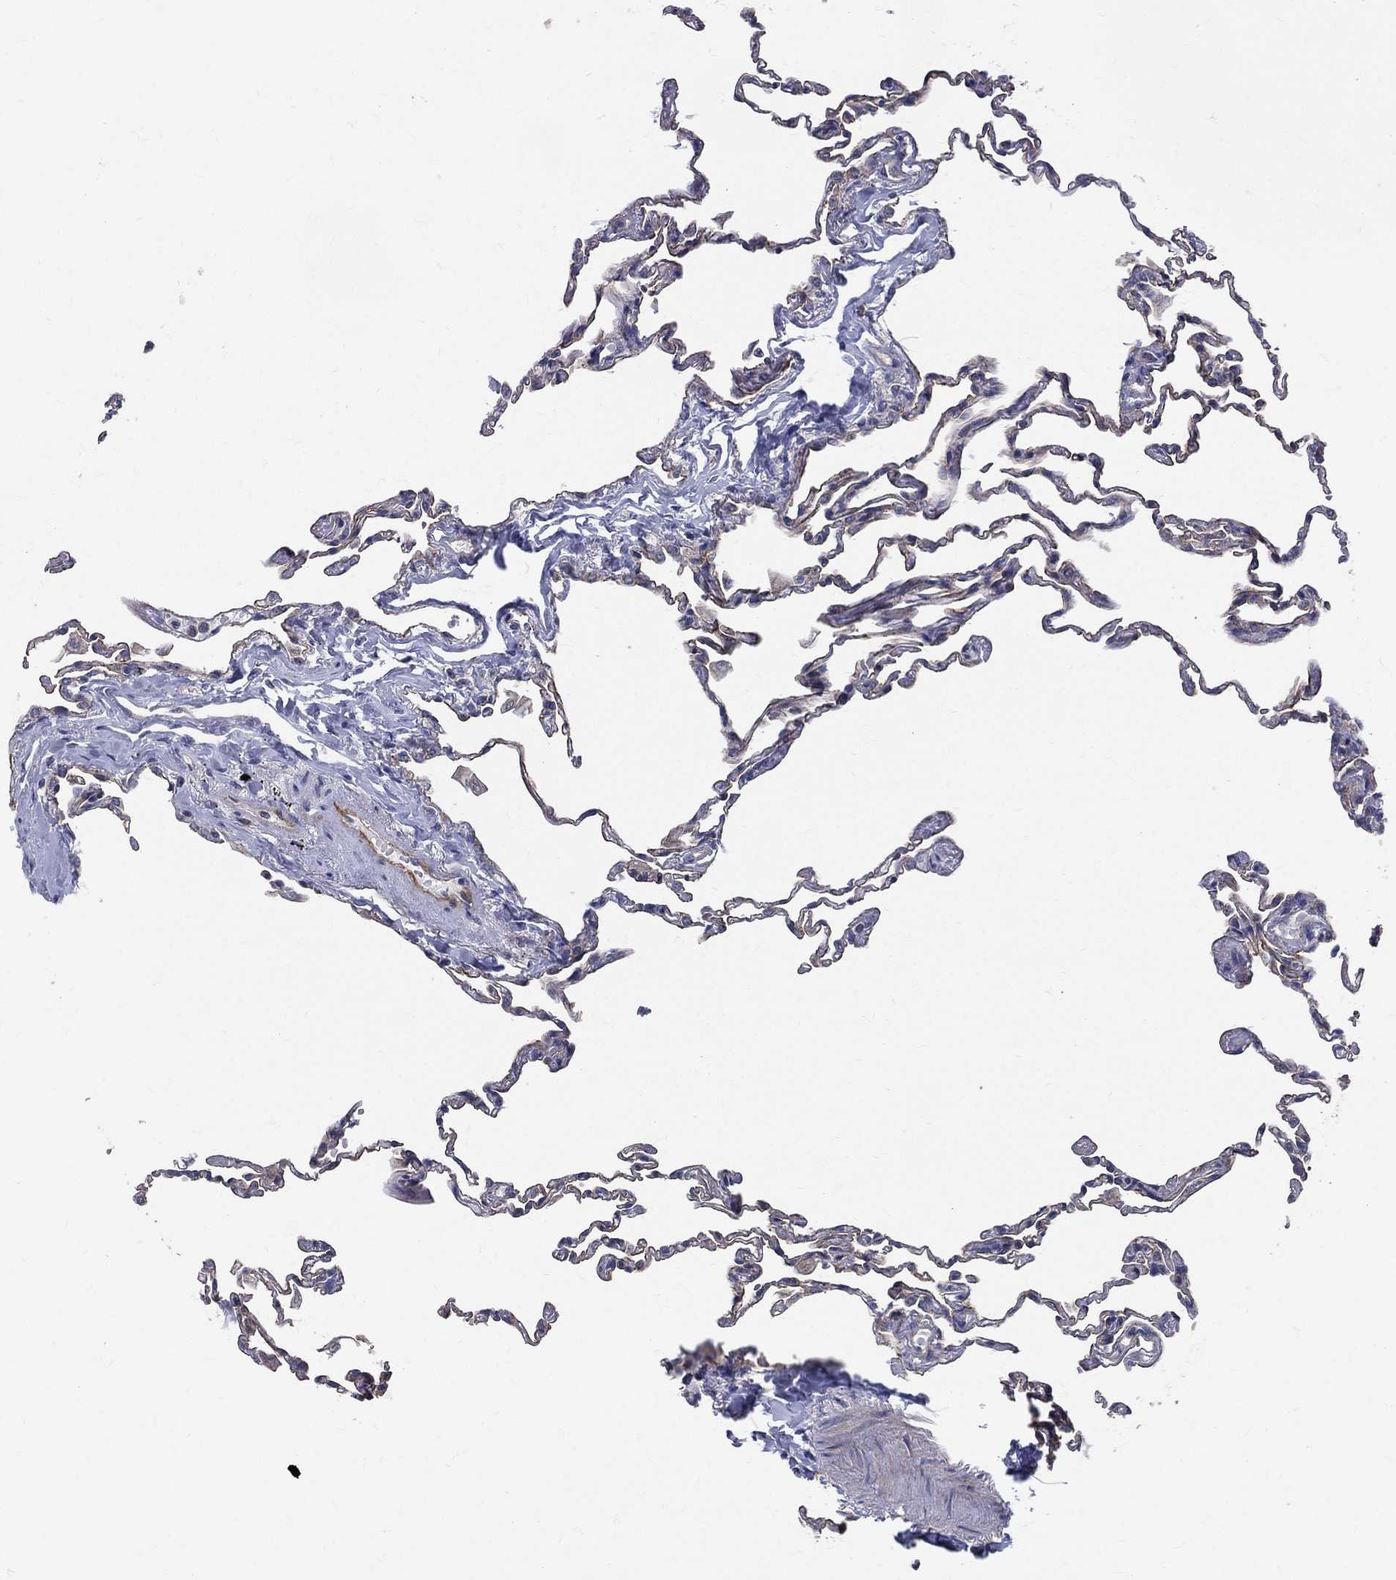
{"staining": {"intensity": "negative", "quantity": "none", "location": "none"}, "tissue": "lung", "cell_type": "Alveolar cells", "image_type": "normal", "snomed": [{"axis": "morphology", "description": "Normal tissue, NOS"}, {"axis": "topography", "description": "Lung"}], "caption": "Immunohistochemistry of unremarkable human lung shows no staining in alveolar cells.", "gene": "POMZP3", "patient": {"sex": "female", "age": 57}}